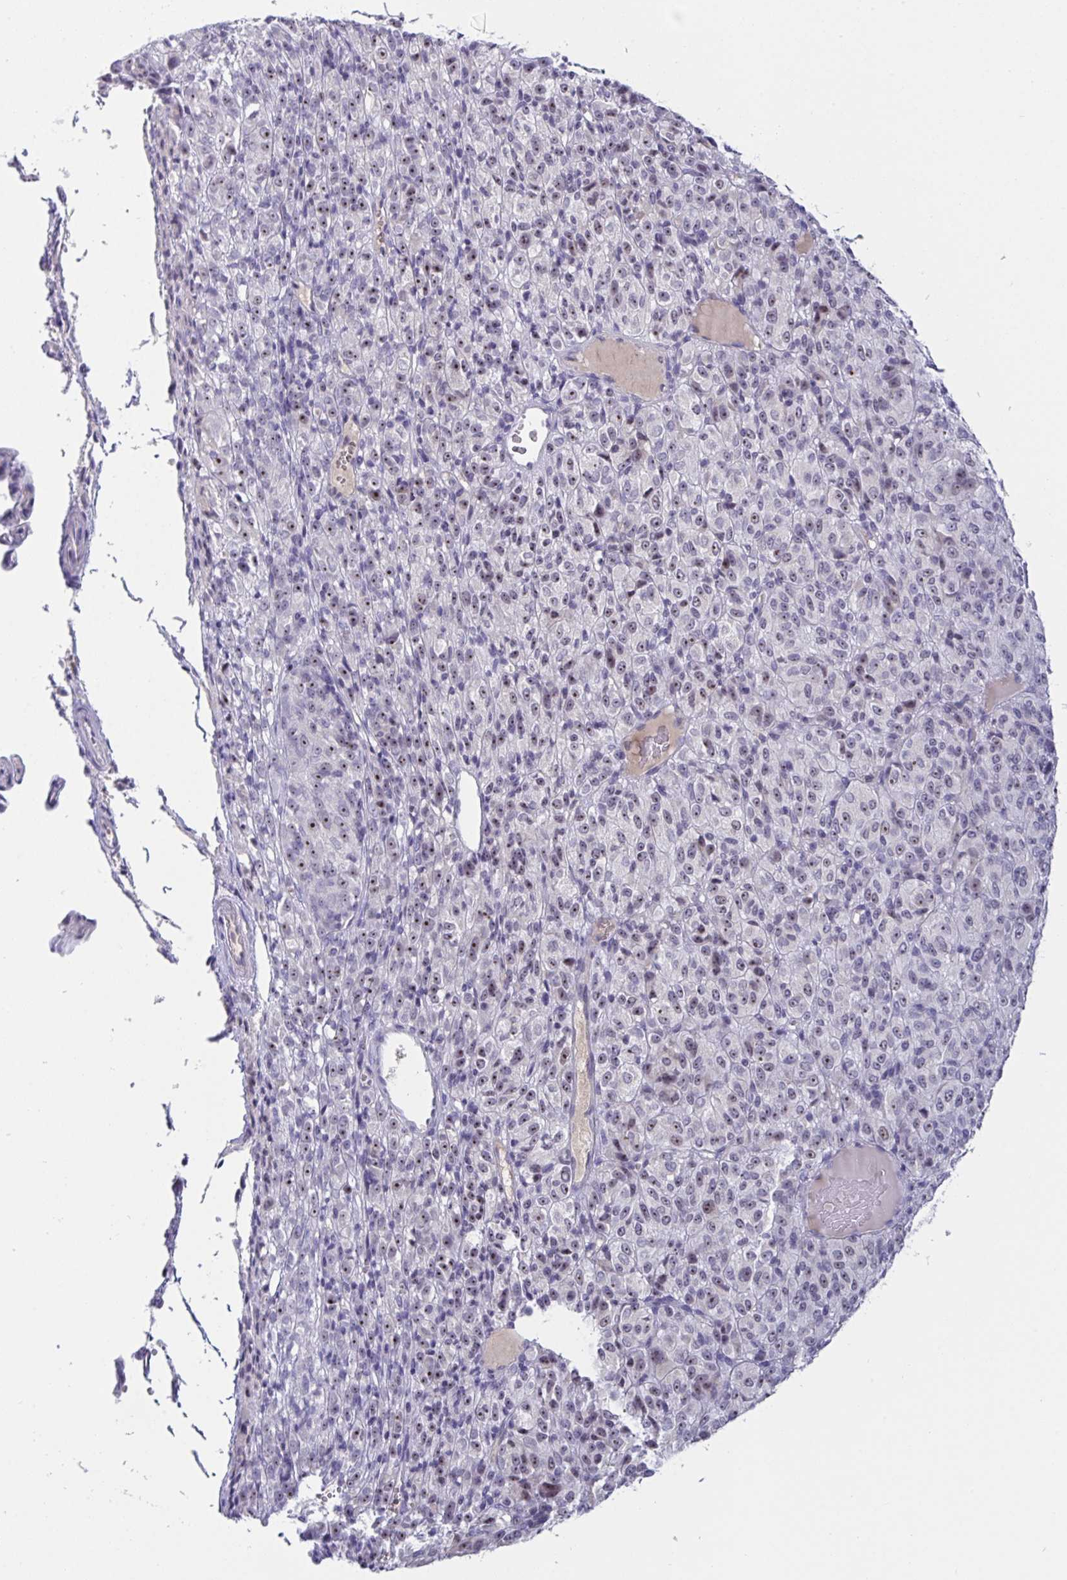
{"staining": {"intensity": "weak", "quantity": "25%-75%", "location": "nuclear"}, "tissue": "melanoma", "cell_type": "Tumor cells", "image_type": "cancer", "snomed": [{"axis": "morphology", "description": "Malignant melanoma, Metastatic site"}, {"axis": "topography", "description": "Brain"}], "caption": "Melanoma tissue reveals weak nuclear expression in about 25%-75% of tumor cells", "gene": "MYC", "patient": {"sex": "female", "age": 56}}